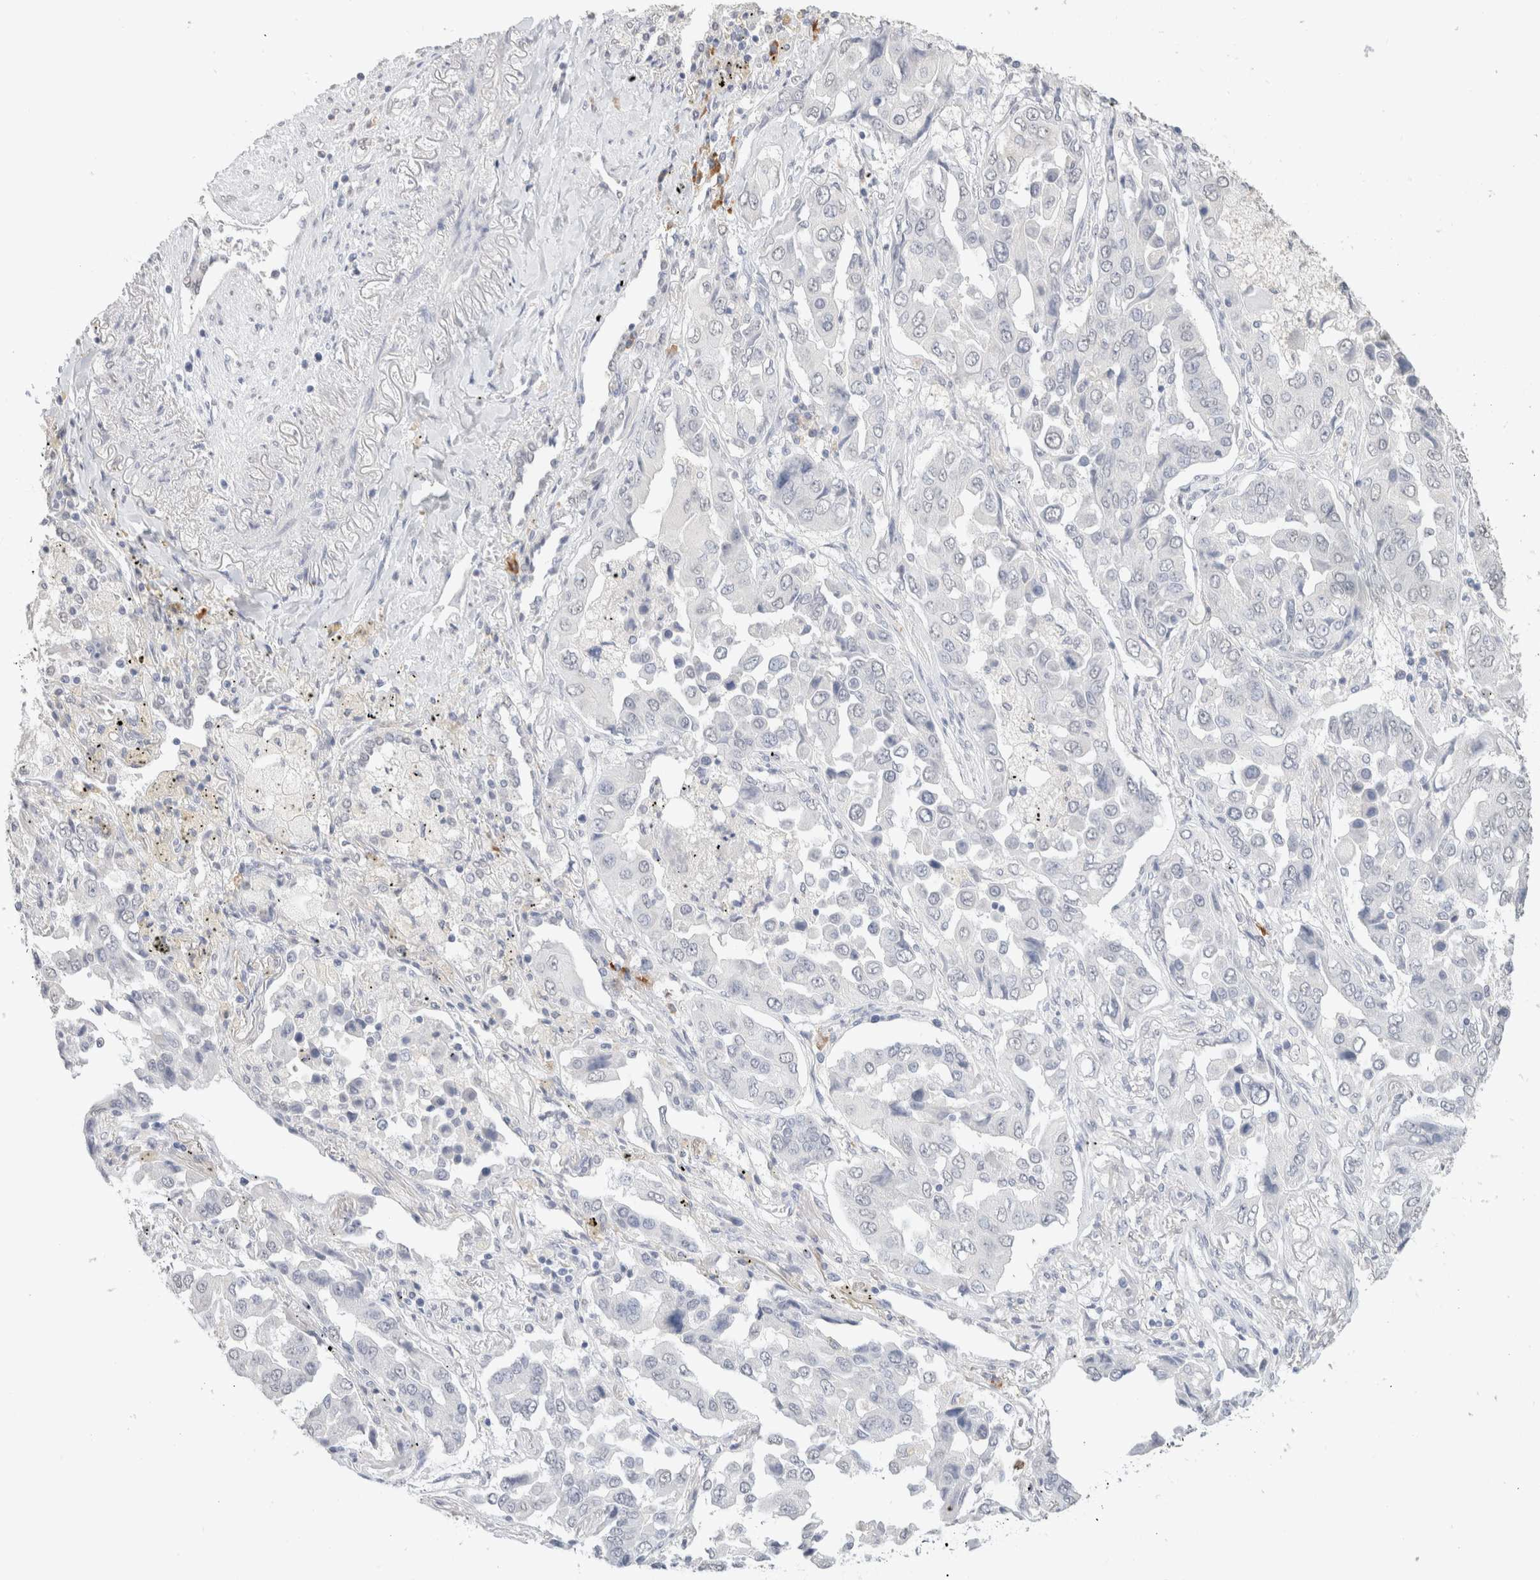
{"staining": {"intensity": "negative", "quantity": "none", "location": "none"}, "tissue": "lung cancer", "cell_type": "Tumor cells", "image_type": "cancer", "snomed": [{"axis": "morphology", "description": "Adenocarcinoma, NOS"}, {"axis": "topography", "description": "Lung"}], "caption": "Immunohistochemistry photomicrograph of lung cancer stained for a protein (brown), which displays no expression in tumor cells.", "gene": "CD80", "patient": {"sex": "female", "age": 65}}